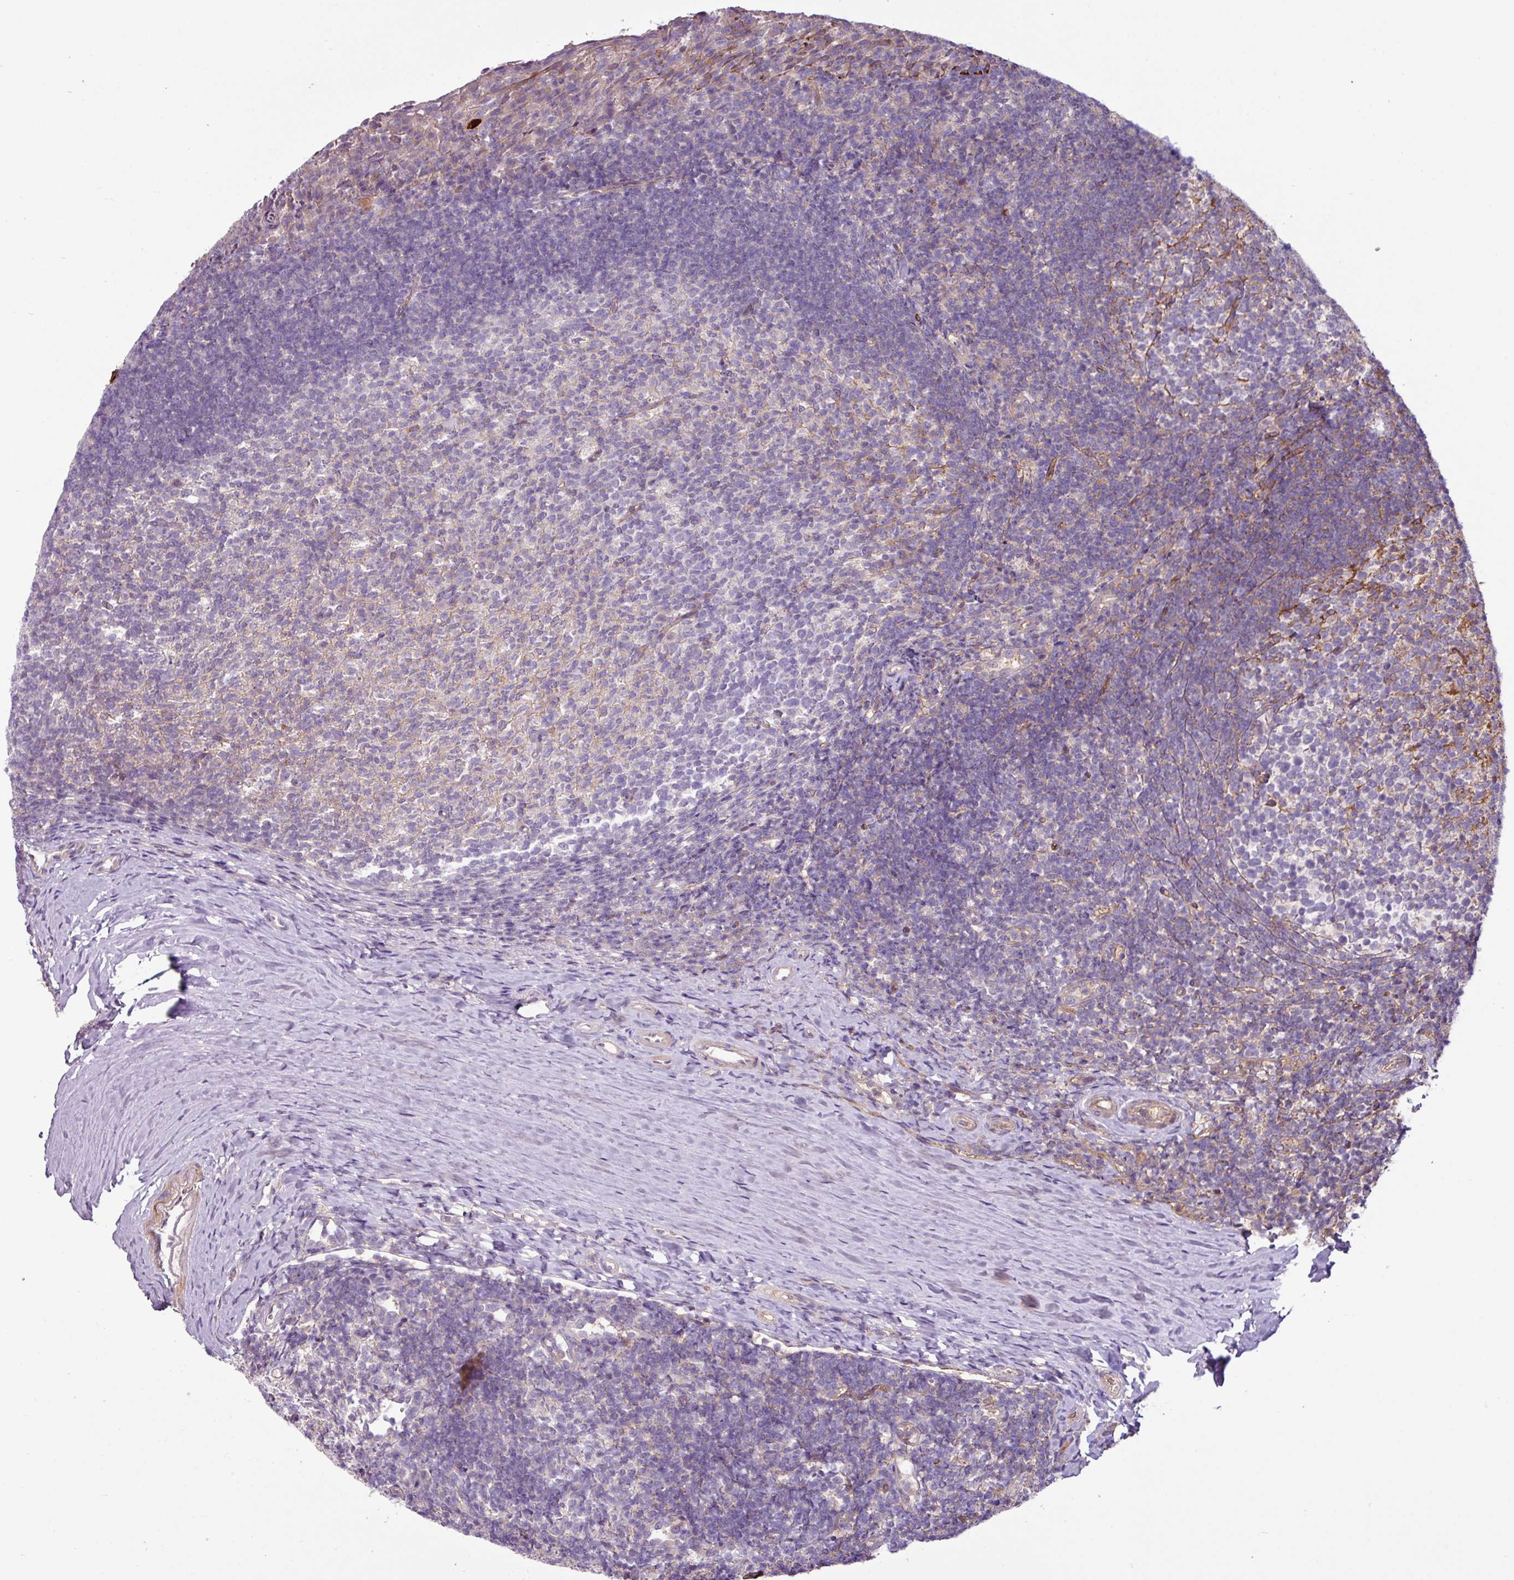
{"staining": {"intensity": "negative", "quantity": "none", "location": "none"}, "tissue": "tonsil", "cell_type": "Germinal center cells", "image_type": "normal", "snomed": [{"axis": "morphology", "description": "Normal tissue, NOS"}, {"axis": "topography", "description": "Tonsil"}], "caption": "Tonsil stained for a protein using immunohistochemistry (IHC) displays no expression germinal center cells.", "gene": "ZNF106", "patient": {"sex": "female", "age": 10}}